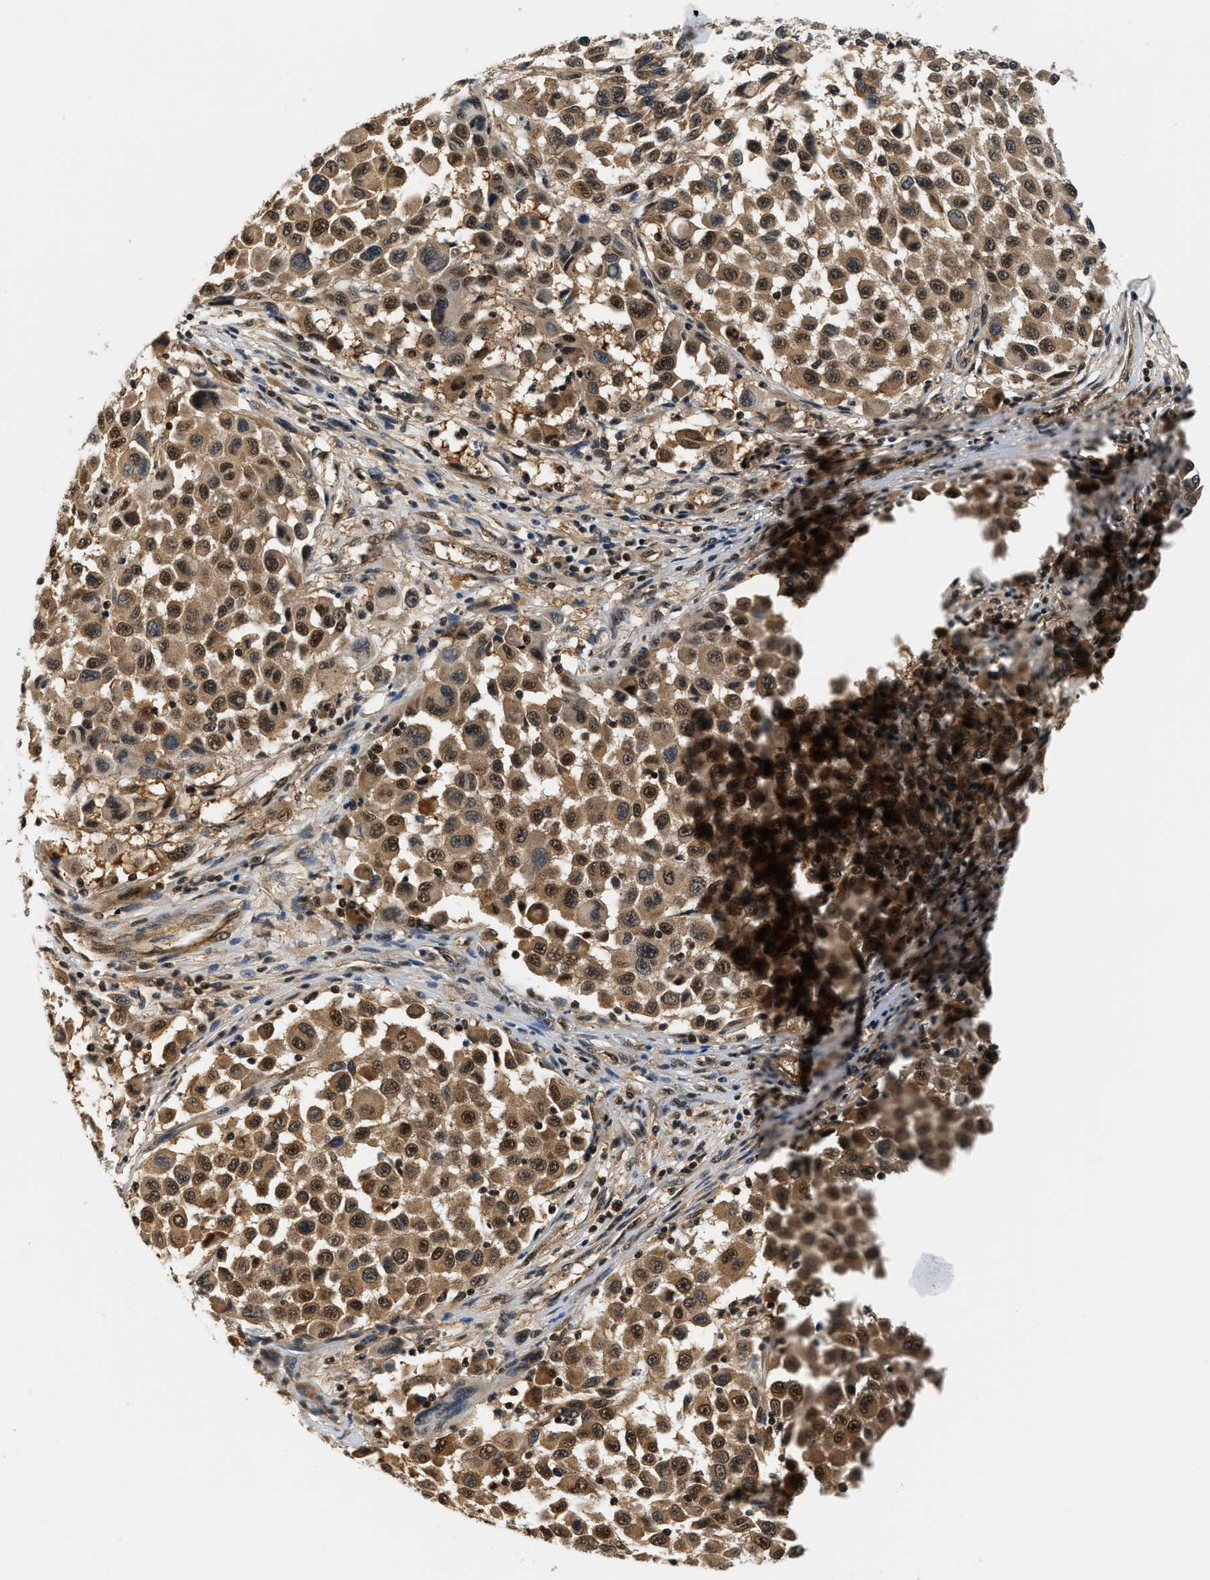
{"staining": {"intensity": "strong", "quantity": ">75%", "location": "cytoplasmic/membranous,nuclear"}, "tissue": "melanoma", "cell_type": "Tumor cells", "image_type": "cancer", "snomed": [{"axis": "morphology", "description": "Malignant melanoma, Metastatic site"}, {"axis": "topography", "description": "Lymph node"}], "caption": "Malignant melanoma (metastatic site) tissue exhibits strong cytoplasmic/membranous and nuclear expression in about >75% of tumor cells, visualized by immunohistochemistry.", "gene": "PSMD3", "patient": {"sex": "male", "age": 61}}